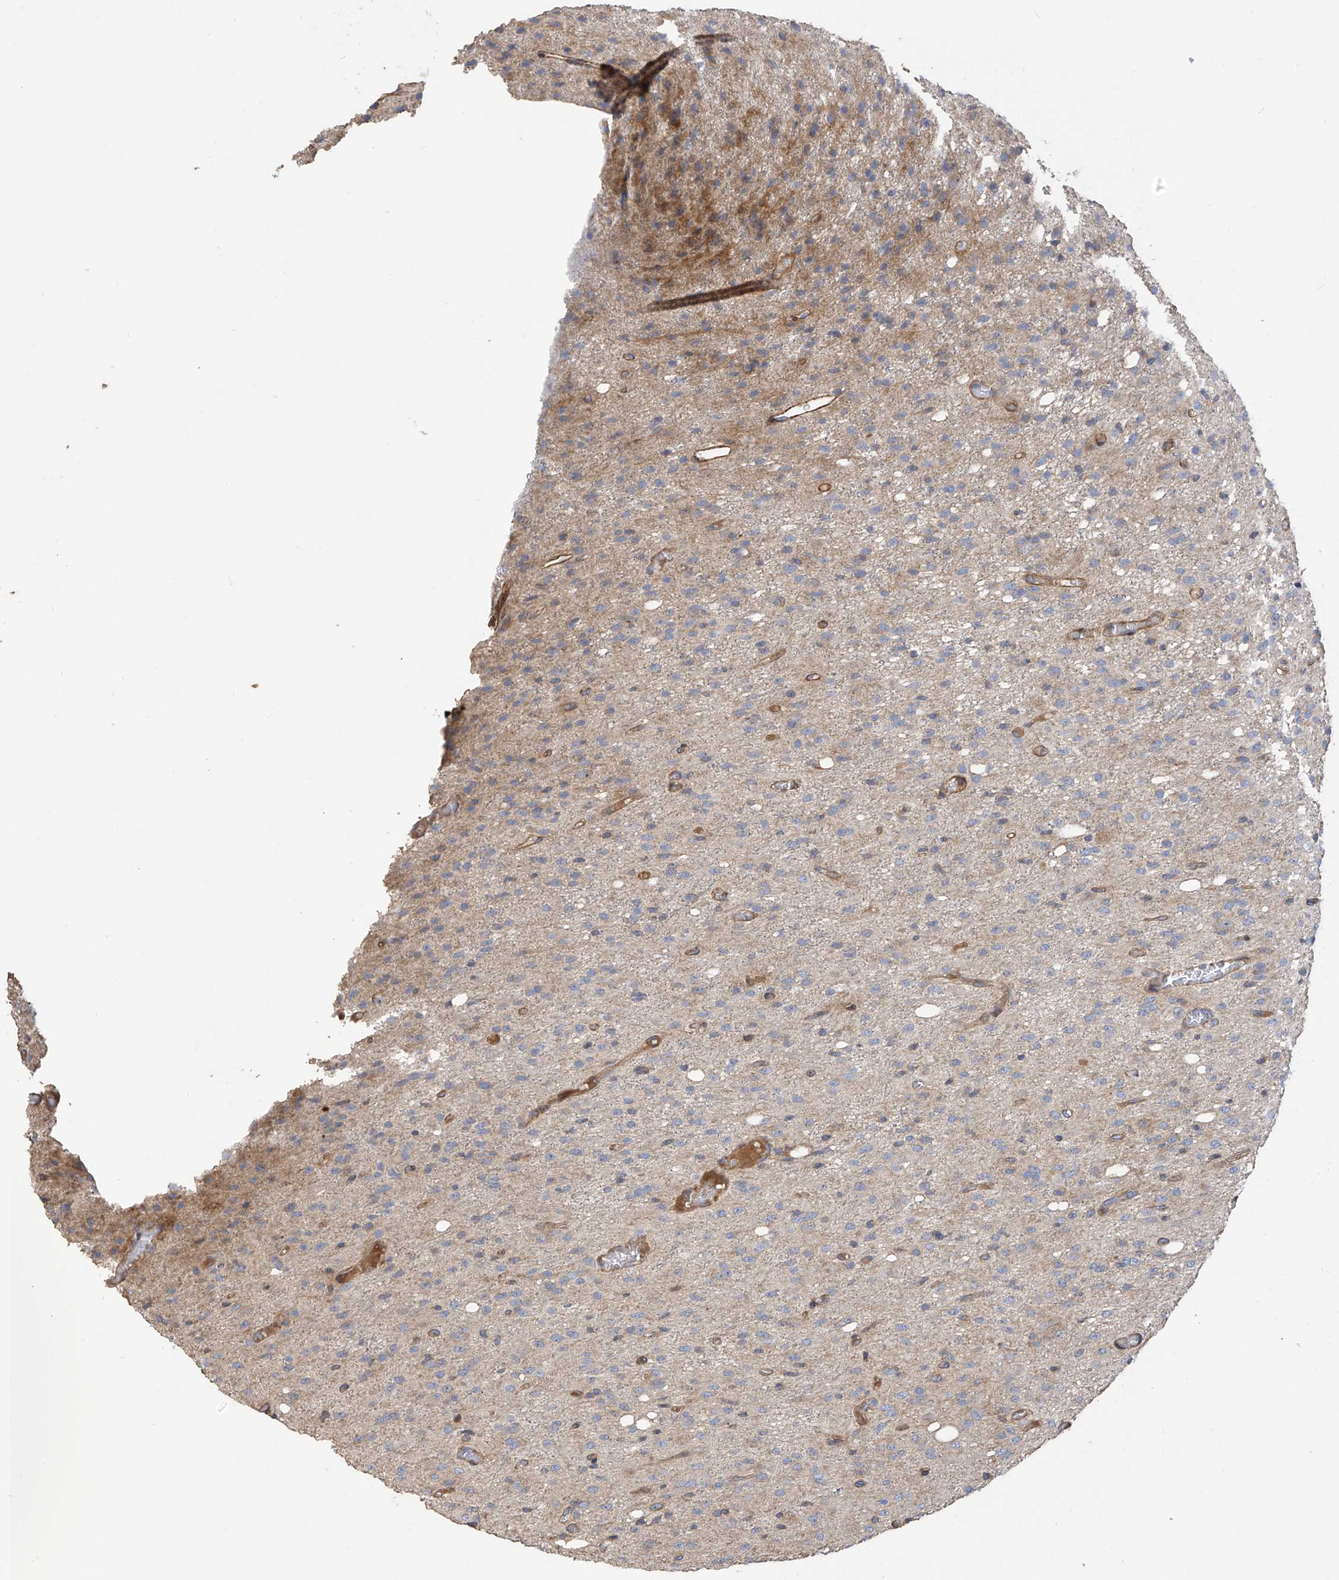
{"staining": {"intensity": "negative", "quantity": "none", "location": "none"}, "tissue": "glioma", "cell_type": "Tumor cells", "image_type": "cancer", "snomed": [{"axis": "morphology", "description": "Glioma, malignant, High grade"}, {"axis": "topography", "description": "Brain"}], "caption": "Tumor cells show no significant protein expression in malignant glioma (high-grade).", "gene": "SLC43A3", "patient": {"sex": "female", "age": 59}}